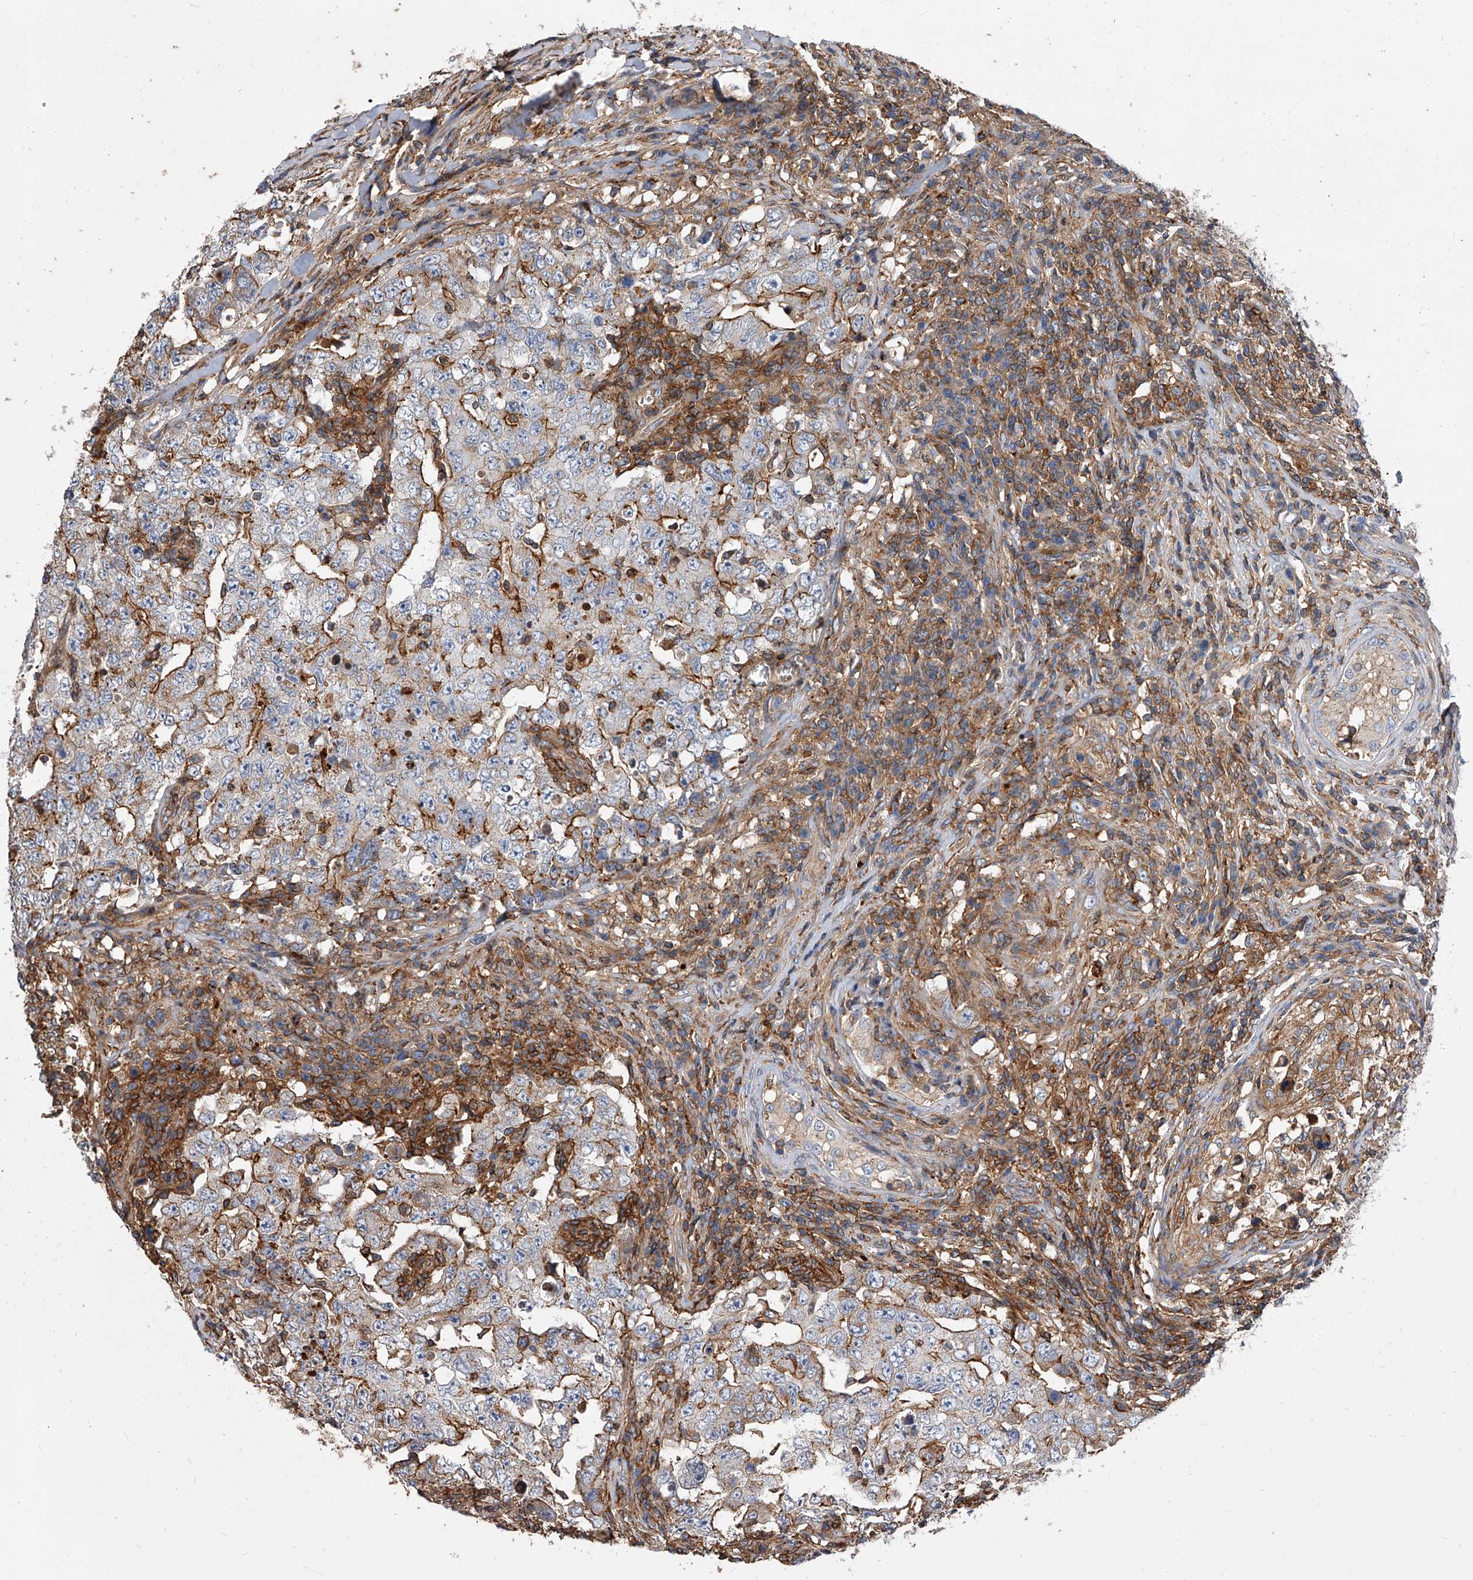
{"staining": {"intensity": "moderate", "quantity": "25%-75%", "location": "cytoplasmic/membranous"}, "tissue": "testis cancer", "cell_type": "Tumor cells", "image_type": "cancer", "snomed": [{"axis": "morphology", "description": "Carcinoma, Embryonal, NOS"}, {"axis": "topography", "description": "Testis"}], "caption": "Protein expression analysis of human testis embryonal carcinoma reveals moderate cytoplasmic/membranous expression in approximately 25%-75% of tumor cells. The staining is performed using DAB brown chromogen to label protein expression. The nuclei are counter-stained blue using hematoxylin.", "gene": "PISD", "patient": {"sex": "male", "age": 26}}